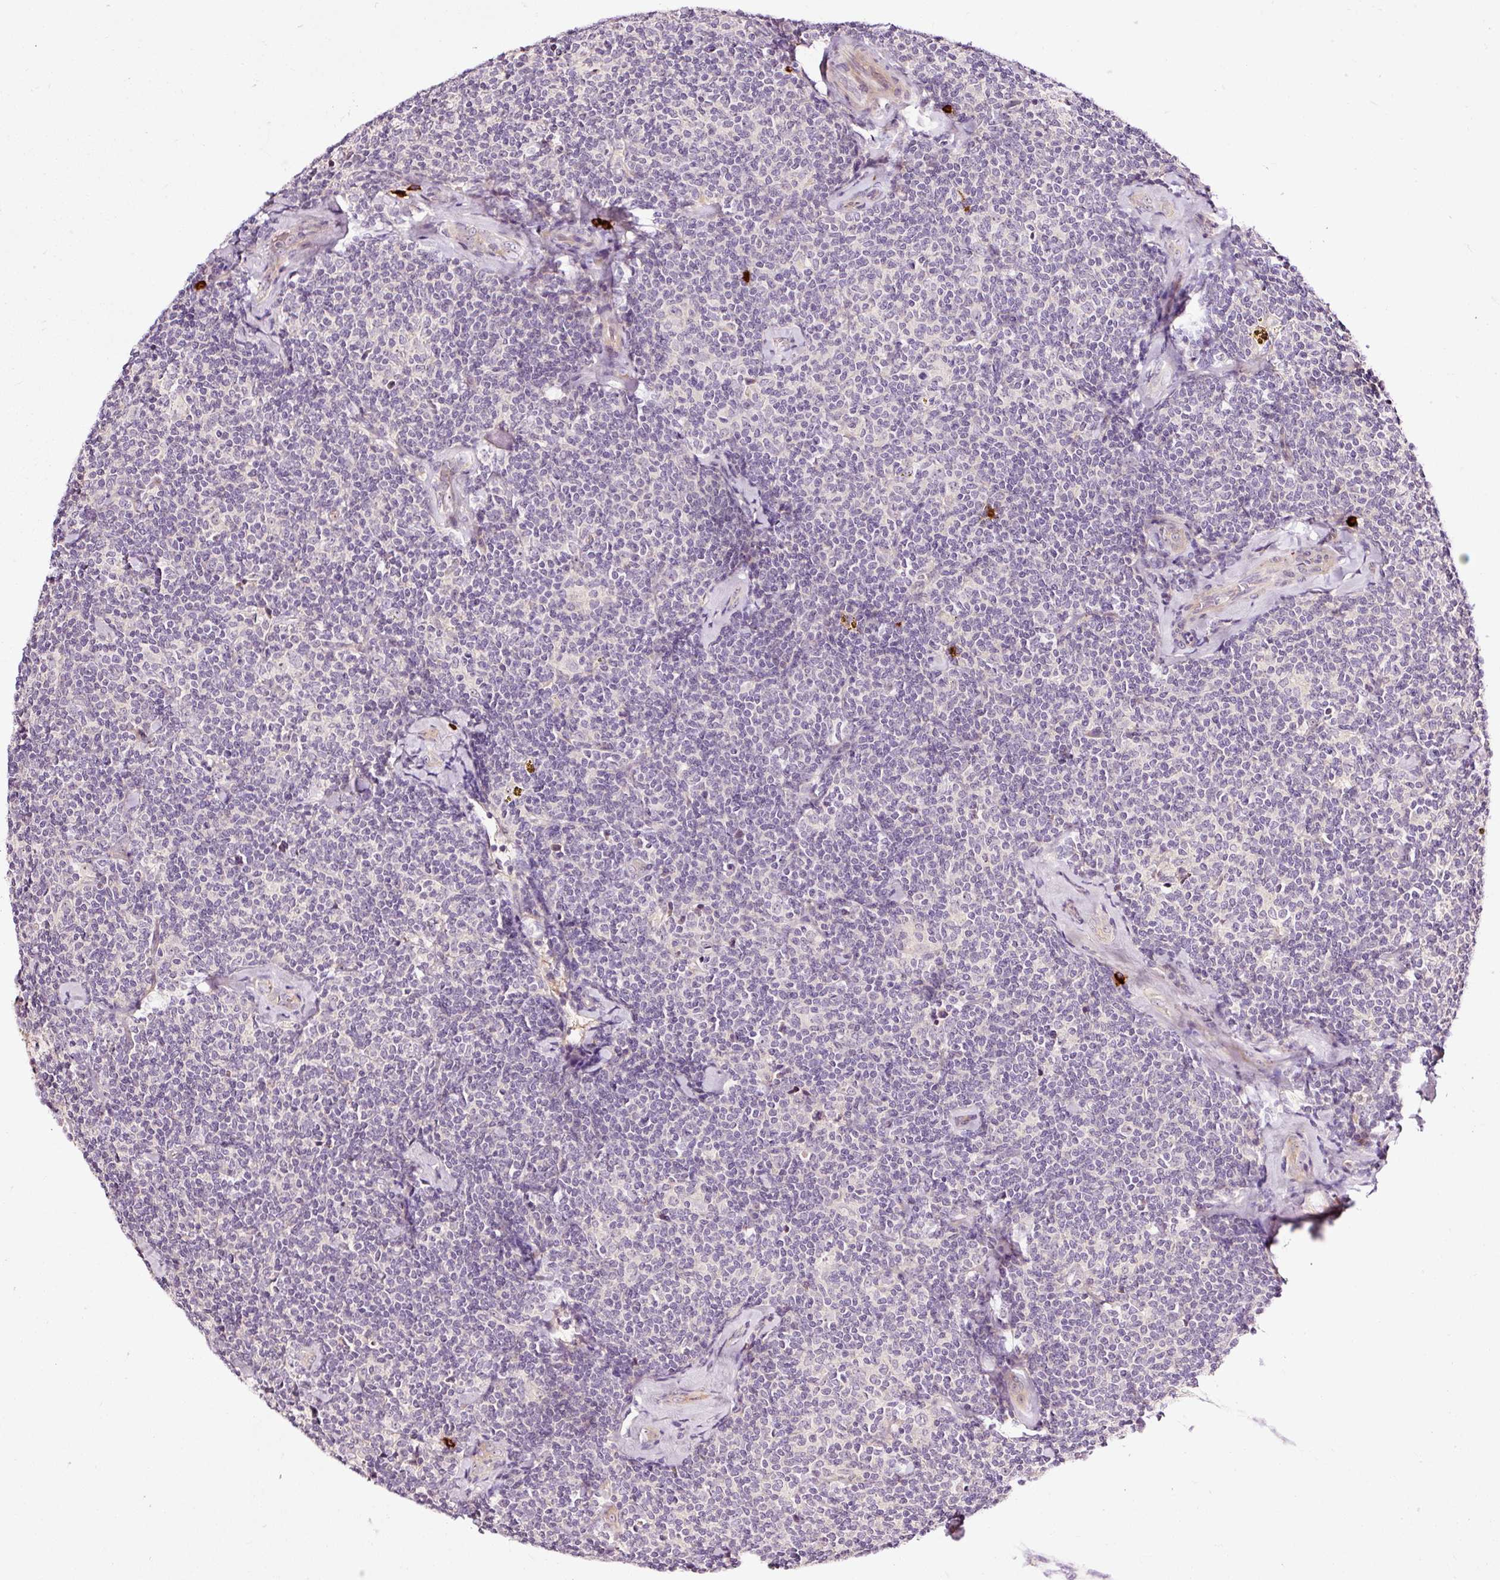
{"staining": {"intensity": "negative", "quantity": "none", "location": "none"}, "tissue": "lymphoma", "cell_type": "Tumor cells", "image_type": "cancer", "snomed": [{"axis": "morphology", "description": "Malignant lymphoma, non-Hodgkin's type, Low grade"}, {"axis": "topography", "description": "Lymph node"}], "caption": "Tumor cells are negative for protein expression in human lymphoma.", "gene": "UTP14A", "patient": {"sex": "female", "age": 56}}